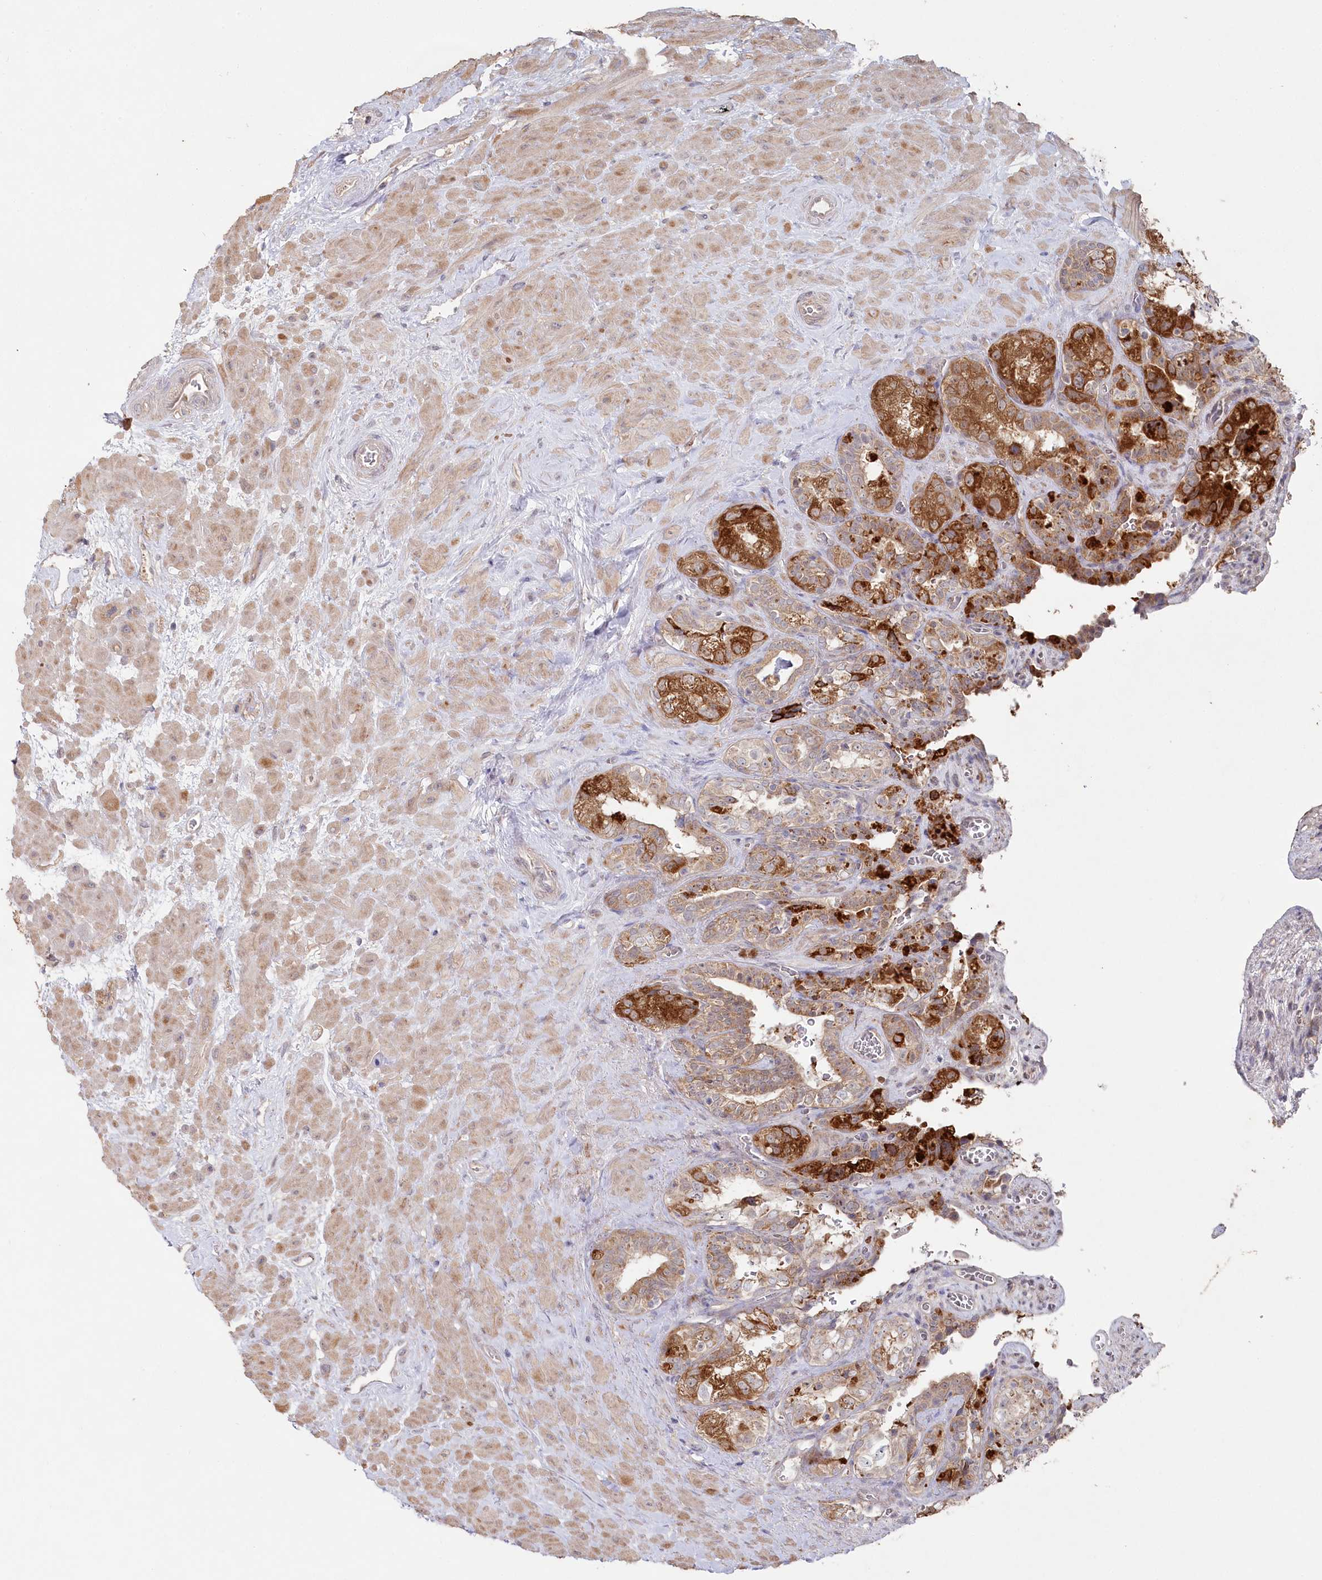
{"staining": {"intensity": "strong", "quantity": ">75%", "location": "cytoplasmic/membranous"}, "tissue": "seminal vesicle", "cell_type": "Glandular cells", "image_type": "normal", "snomed": [{"axis": "morphology", "description": "Normal tissue, NOS"}, {"axis": "topography", "description": "Prostate"}, {"axis": "topography", "description": "Seminal veicle"}], "caption": "A brown stain labels strong cytoplasmic/membranous staining of a protein in glandular cells of unremarkable human seminal vesicle. (IHC, brightfield microscopy, high magnification).", "gene": "AAMDC", "patient": {"sex": "male", "age": 67}}